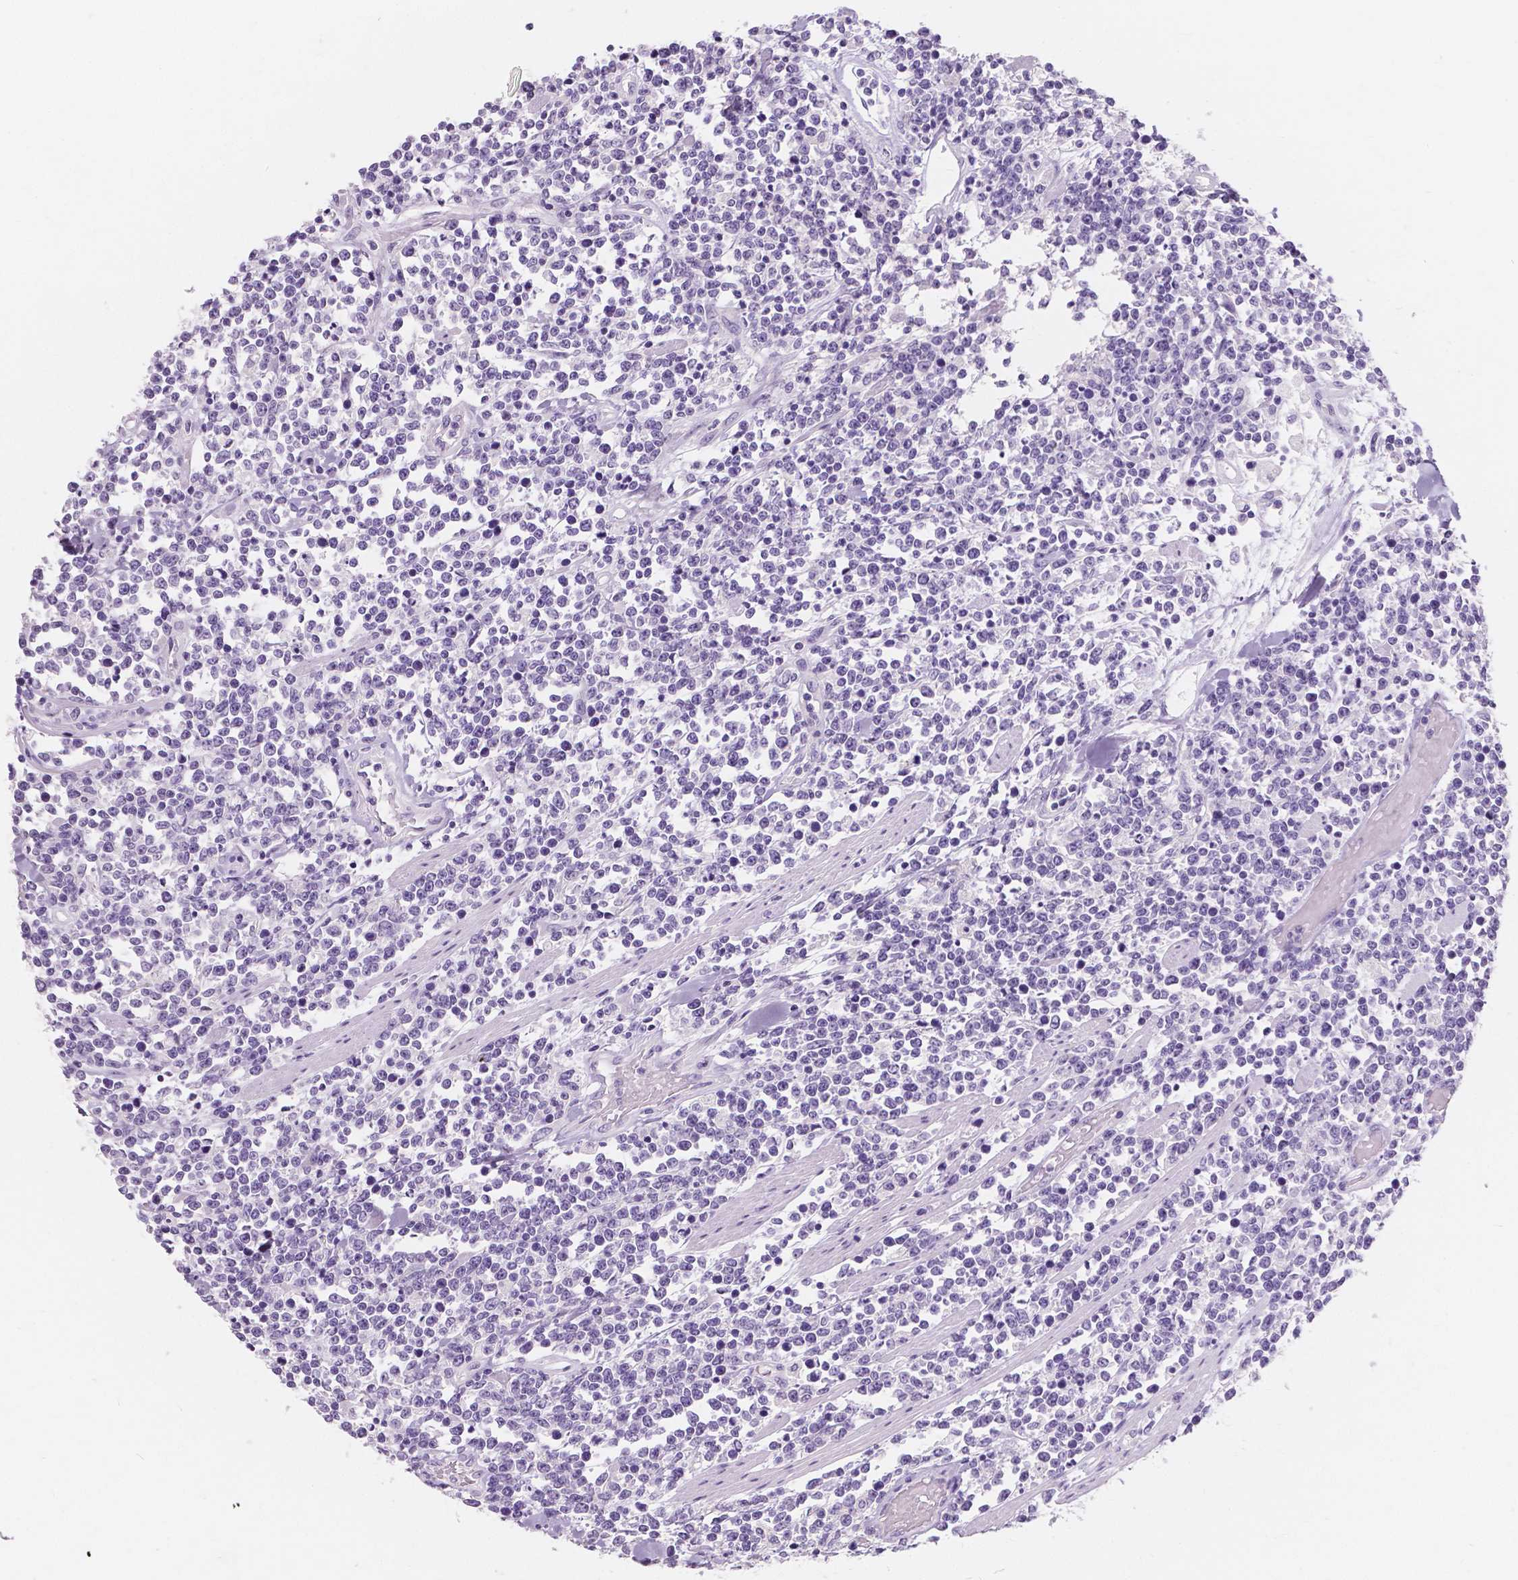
{"staining": {"intensity": "negative", "quantity": "none", "location": "none"}, "tissue": "lymphoma", "cell_type": "Tumor cells", "image_type": "cancer", "snomed": [{"axis": "morphology", "description": "Malignant lymphoma, non-Hodgkin's type, High grade"}, {"axis": "topography", "description": "Colon"}], "caption": "Lymphoma was stained to show a protein in brown. There is no significant positivity in tumor cells.", "gene": "MUC12", "patient": {"sex": "male", "age": 82}}